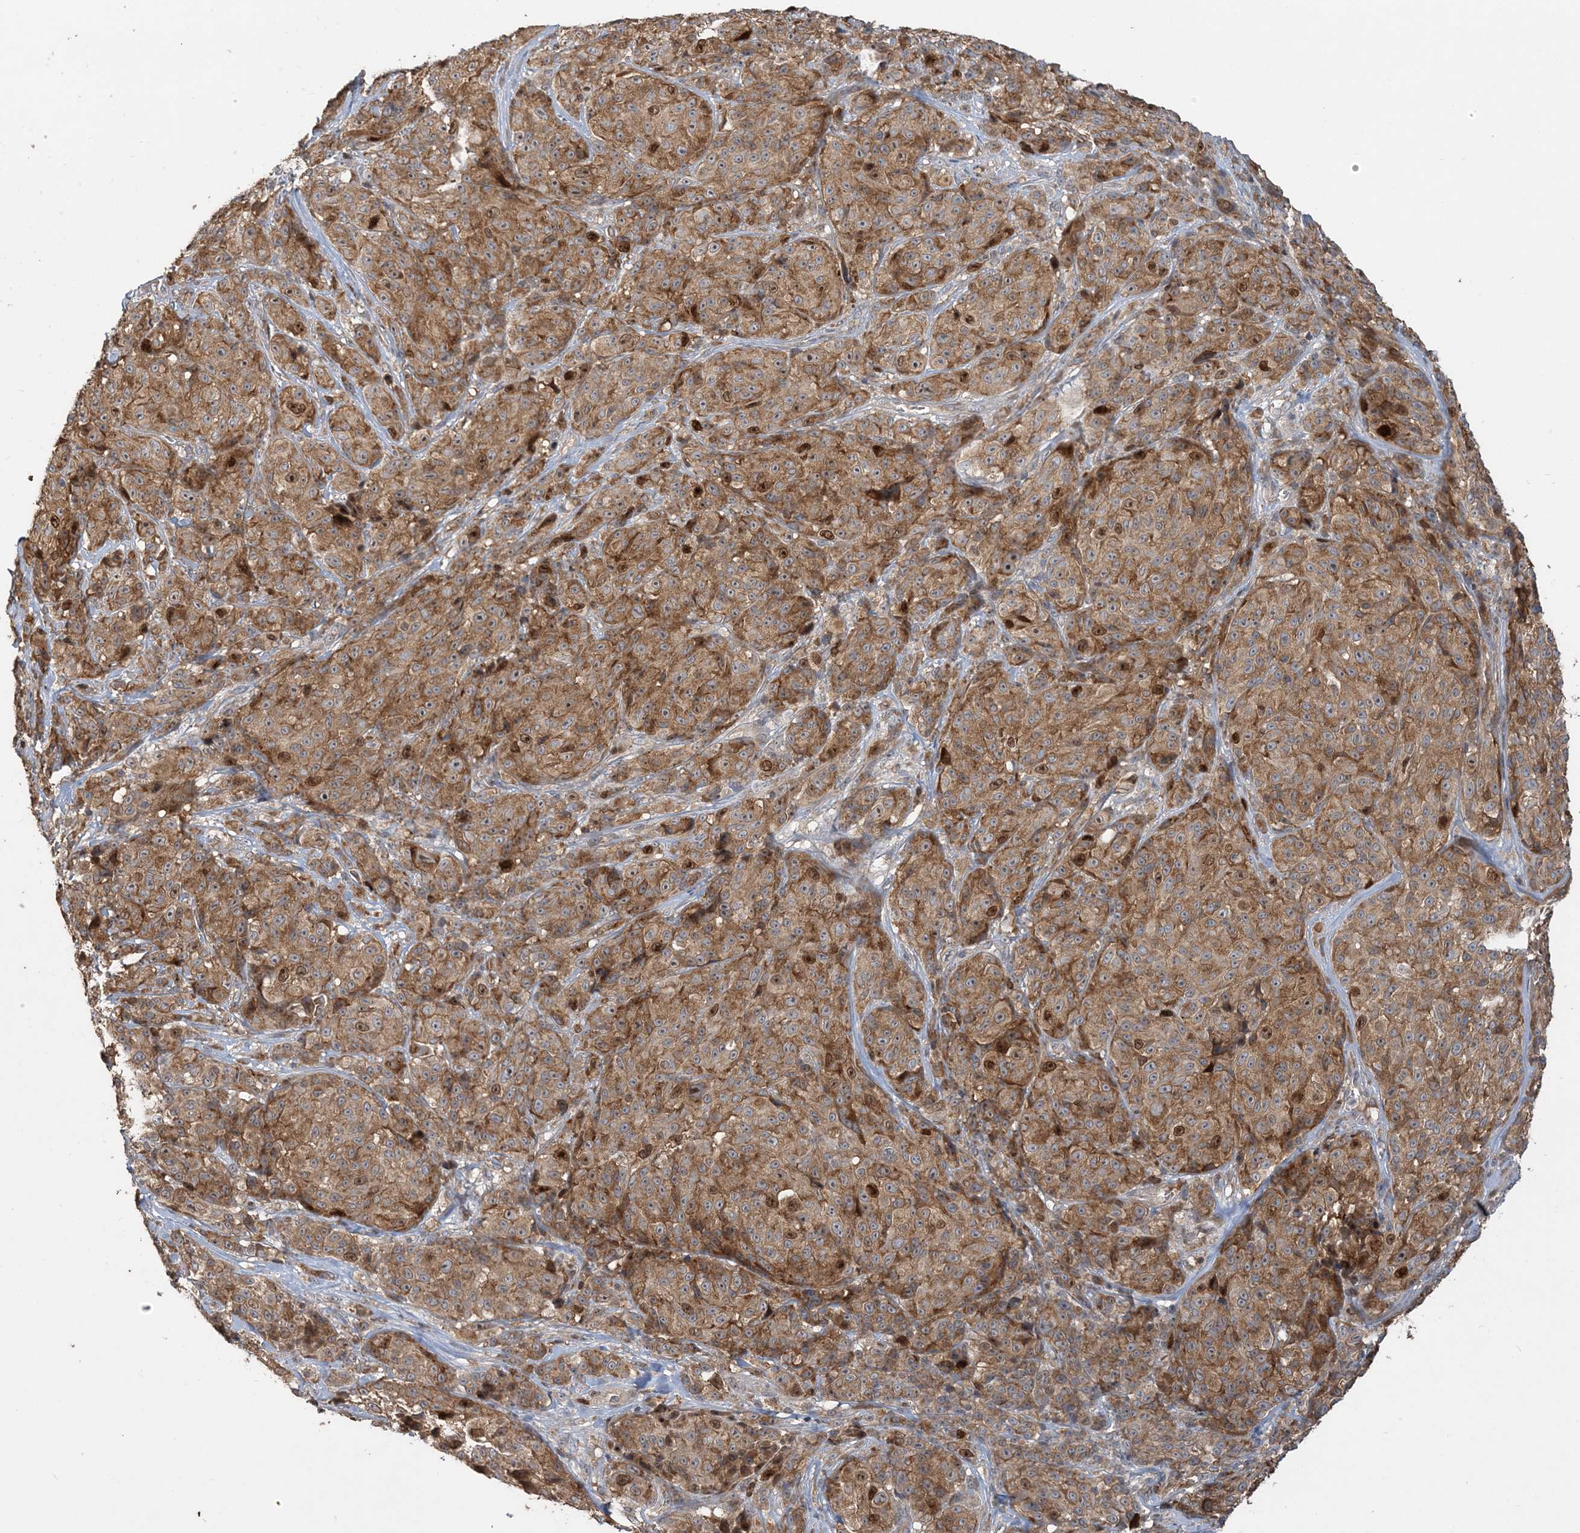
{"staining": {"intensity": "moderate", "quantity": ">75%", "location": "cytoplasmic/membranous,nuclear"}, "tissue": "melanoma", "cell_type": "Tumor cells", "image_type": "cancer", "snomed": [{"axis": "morphology", "description": "Malignant melanoma, NOS"}, {"axis": "topography", "description": "Skin"}], "caption": "A micrograph of malignant melanoma stained for a protein exhibits moderate cytoplasmic/membranous and nuclear brown staining in tumor cells.", "gene": "TRAIP", "patient": {"sex": "male", "age": 73}}